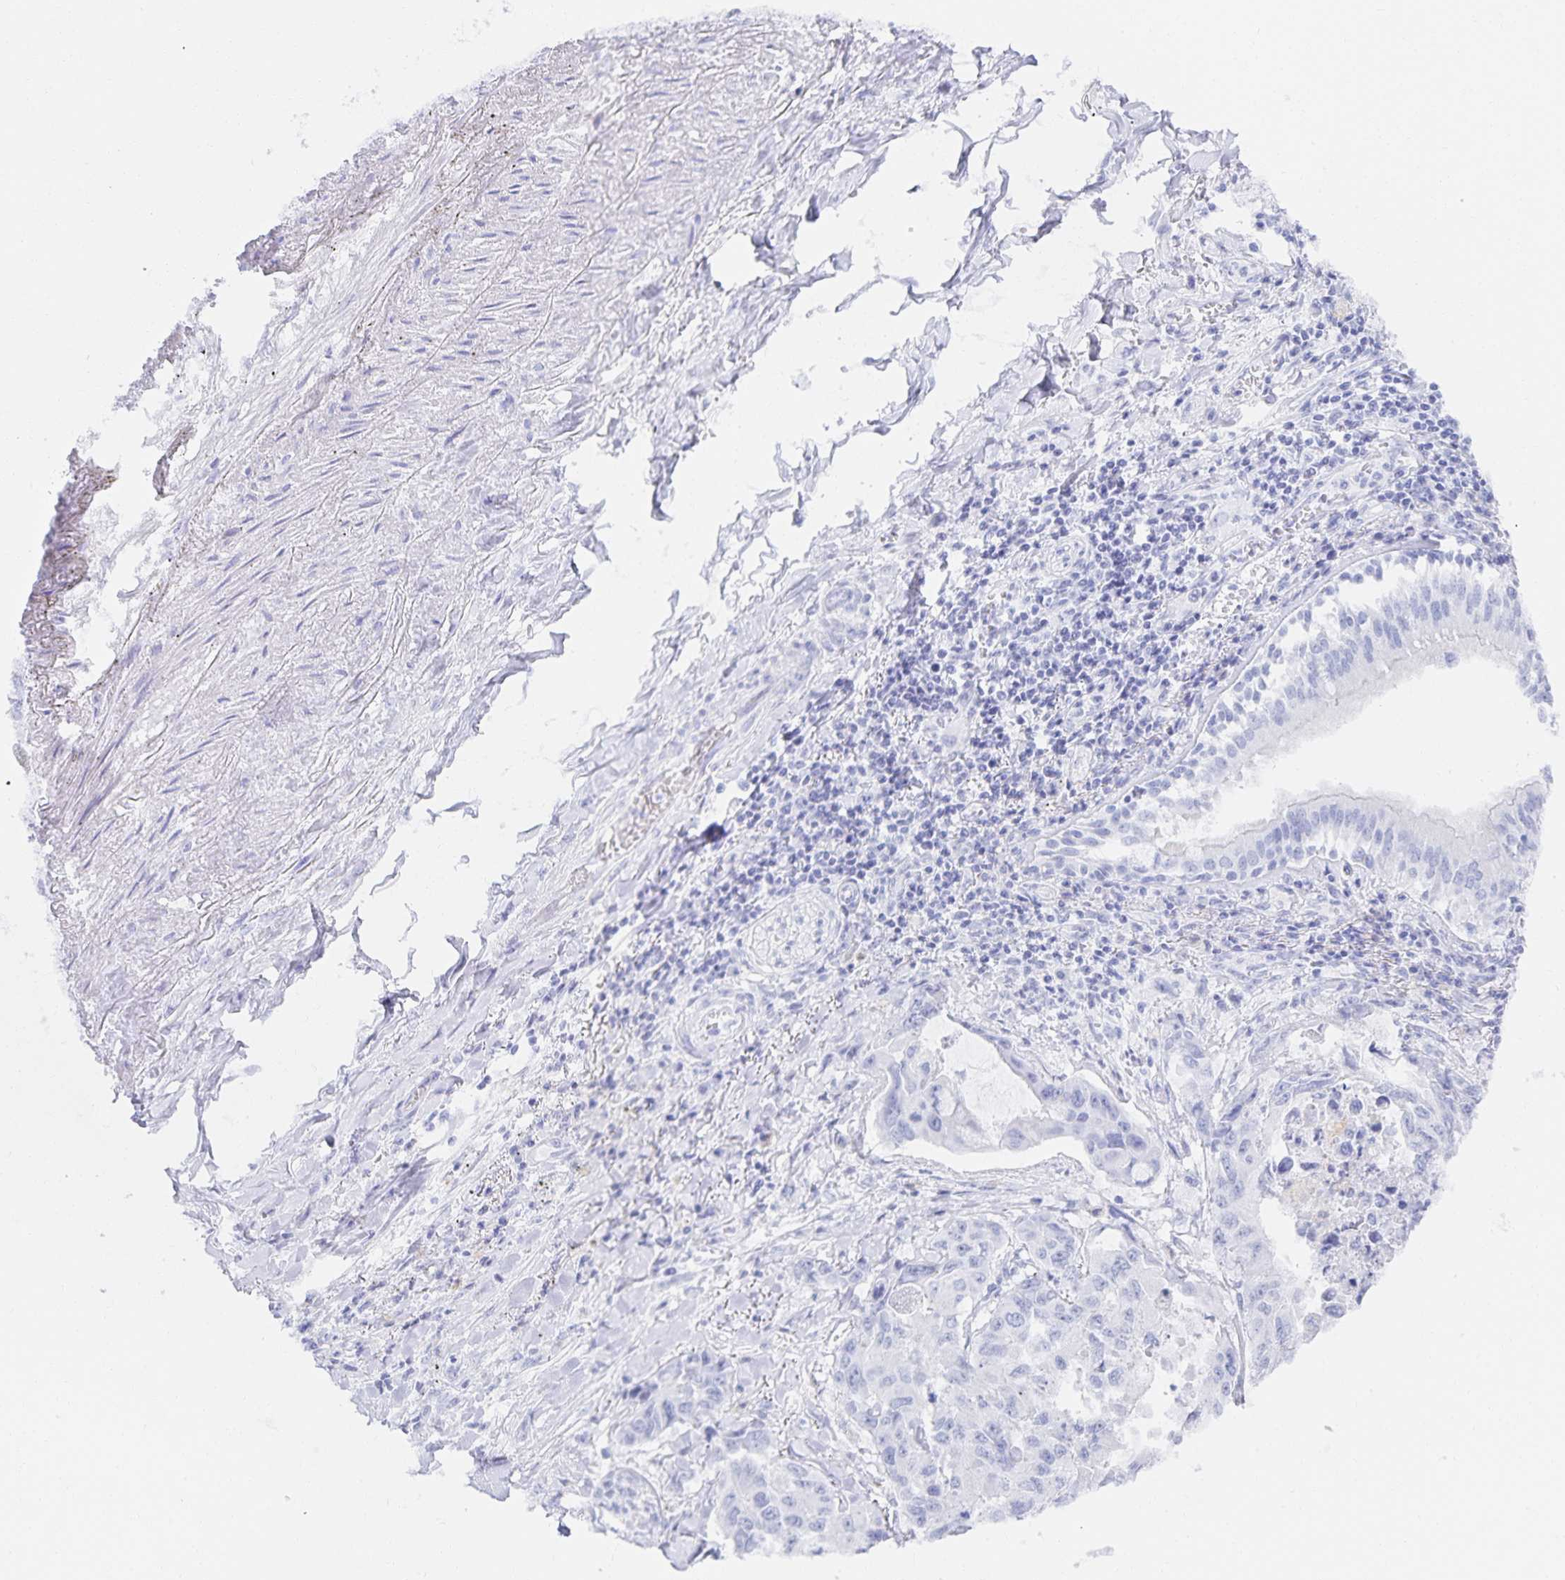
{"staining": {"intensity": "negative", "quantity": "none", "location": "none"}, "tissue": "lung cancer", "cell_type": "Tumor cells", "image_type": "cancer", "snomed": [{"axis": "morphology", "description": "Adenocarcinoma, NOS"}, {"axis": "topography", "description": "Lung"}], "caption": "Micrograph shows no protein staining in tumor cells of adenocarcinoma (lung) tissue. (DAB (3,3'-diaminobenzidine) immunohistochemistry visualized using brightfield microscopy, high magnification).", "gene": "SNTN", "patient": {"sex": "male", "age": 64}}